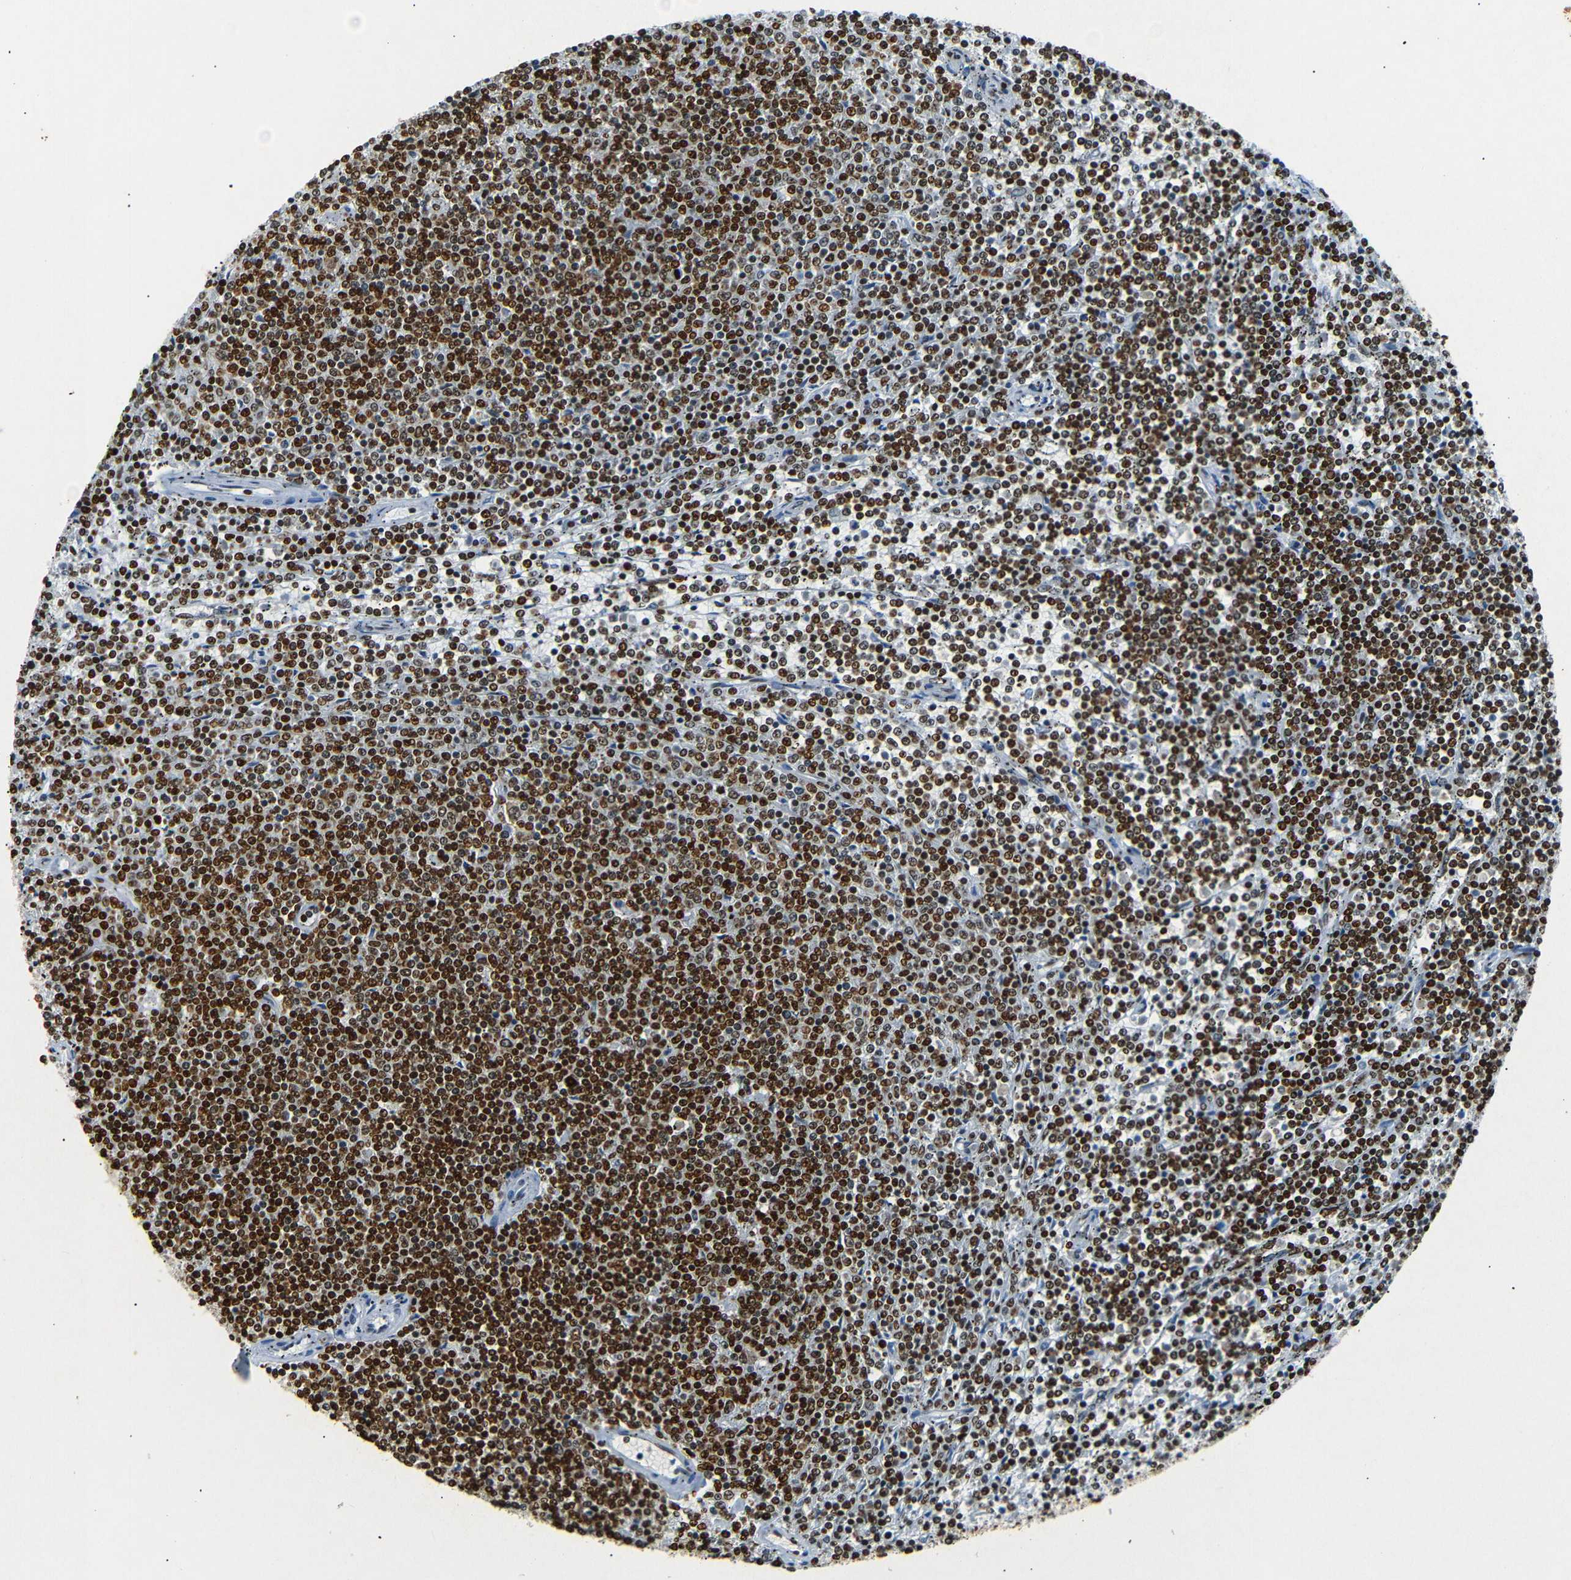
{"staining": {"intensity": "strong", "quantity": ">75%", "location": "nuclear"}, "tissue": "lymphoma", "cell_type": "Tumor cells", "image_type": "cancer", "snomed": [{"axis": "morphology", "description": "Malignant lymphoma, non-Hodgkin's type, Low grade"}, {"axis": "topography", "description": "Spleen"}], "caption": "Immunohistochemistry staining of low-grade malignant lymphoma, non-Hodgkin's type, which exhibits high levels of strong nuclear positivity in approximately >75% of tumor cells indicating strong nuclear protein positivity. The staining was performed using DAB (3,3'-diaminobenzidine) (brown) for protein detection and nuclei were counterstained in hematoxylin (blue).", "gene": "HMGN1", "patient": {"sex": "female", "age": 50}}